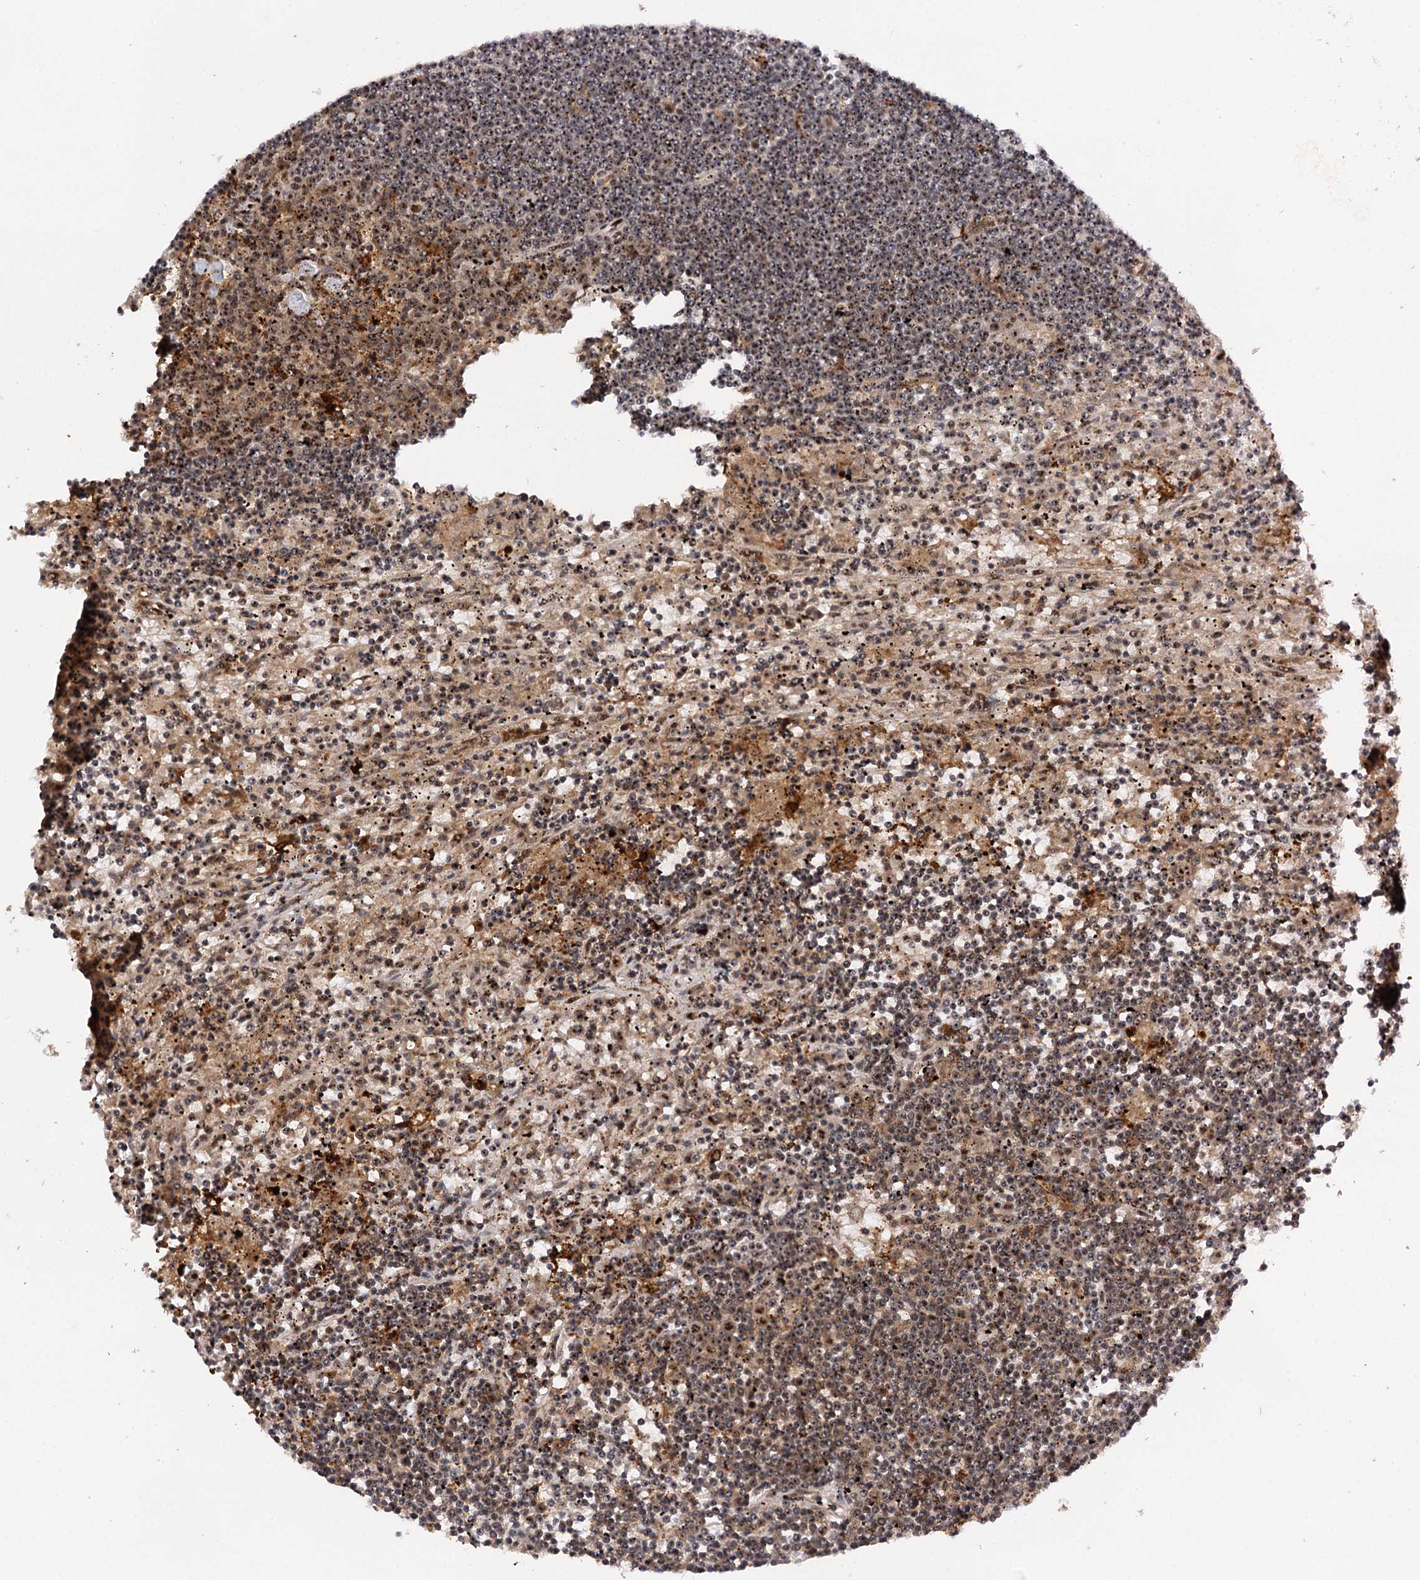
{"staining": {"intensity": "moderate", "quantity": ">75%", "location": "nuclear"}, "tissue": "lymphoma", "cell_type": "Tumor cells", "image_type": "cancer", "snomed": [{"axis": "morphology", "description": "Malignant lymphoma, non-Hodgkin's type, Low grade"}, {"axis": "topography", "description": "Spleen"}], "caption": "A high-resolution image shows IHC staining of low-grade malignant lymphoma, non-Hodgkin's type, which shows moderate nuclear staining in approximately >75% of tumor cells. (DAB (3,3'-diaminobenzidine) IHC with brightfield microscopy, high magnification).", "gene": "BUD13", "patient": {"sex": "male", "age": 76}}